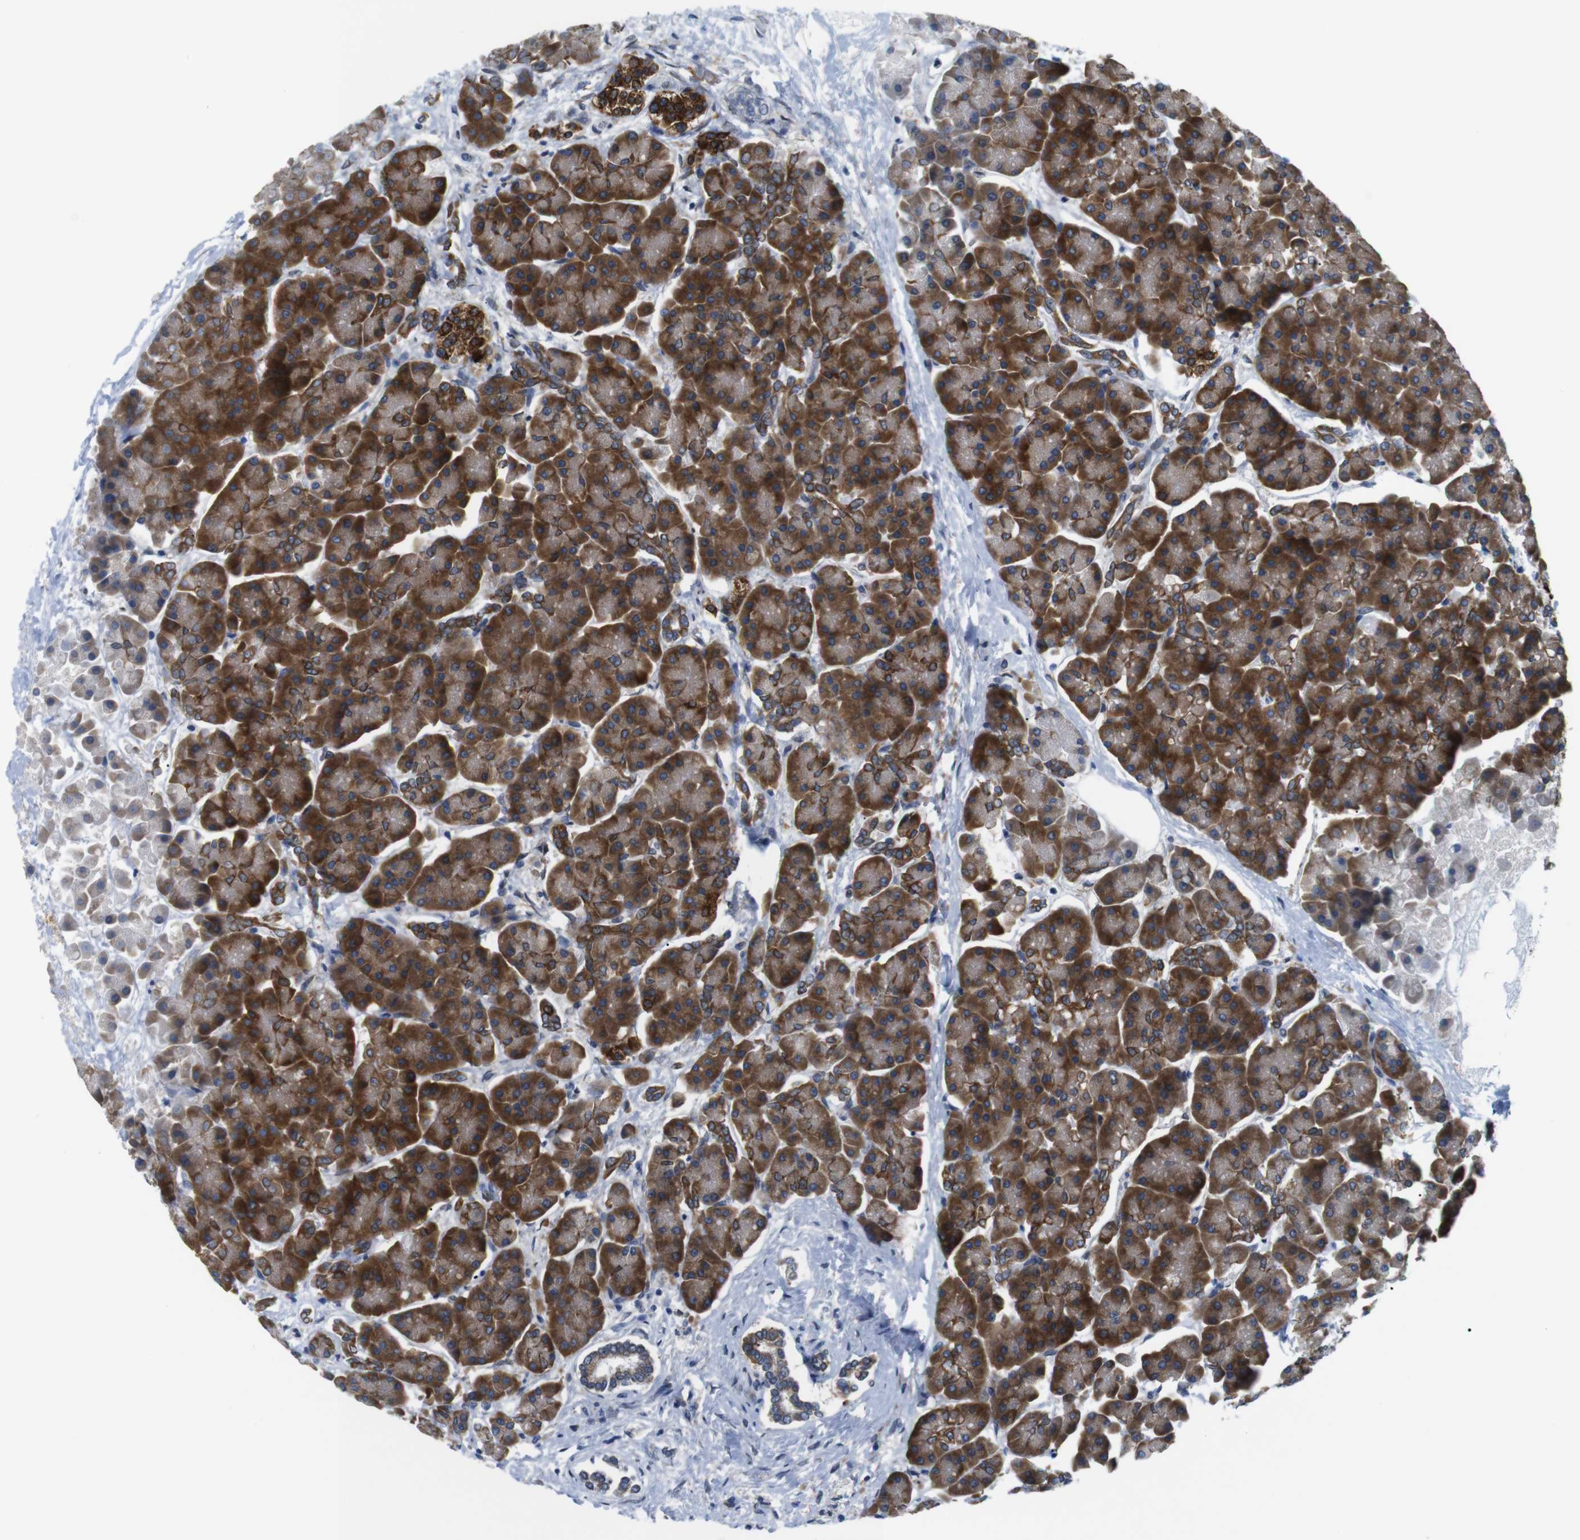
{"staining": {"intensity": "strong", "quantity": ">75%", "location": "cytoplasmic/membranous"}, "tissue": "pancreas", "cell_type": "Exocrine glandular cells", "image_type": "normal", "snomed": [{"axis": "morphology", "description": "Normal tissue, NOS"}, {"axis": "topography", "description": "Pancreas"}], "caption": "Immunohistochemistry (IHC) histopathology image of benign pancreas stained for a protein (brown), which displays high levels of strong cytoplasmic/membranous staining in approximately >75% of exocrine glandular cells.", "gene": "HACD3", "patient": {"sex": "female", "age": 70}}